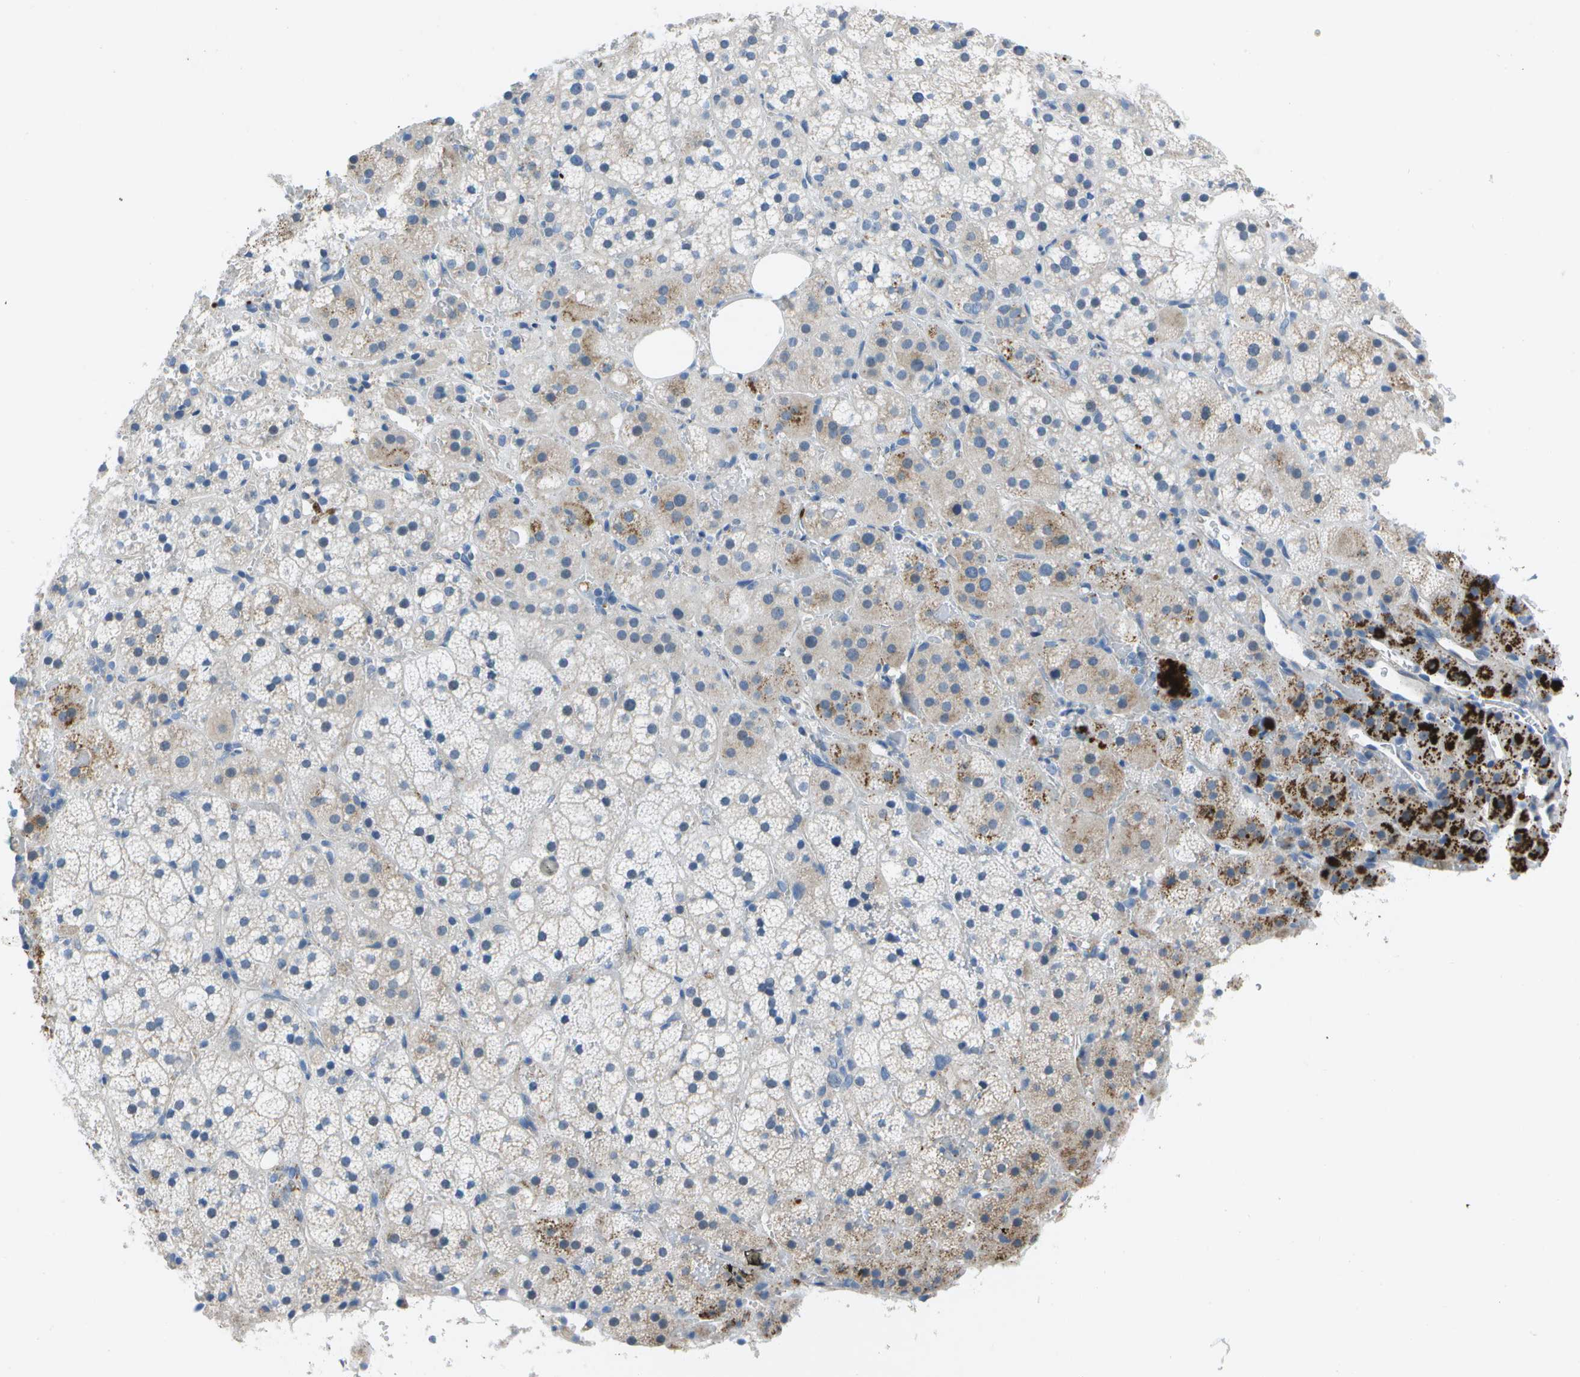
{"staining": {"intensity": "weak", "quantity": "<25%", "location": "cytoplasmic/membranous"}, "tissue": "adrenal gland", "cell_type": "Glandular cells", "image_type": "normal", "snomed": [{"axis": "morphology", "description": "Normal tissue, NOS"}, {"axis": "topography", "description": "Adrenal gland"}], "caption": "Immunohistochemical staining of benign adrenal gland reveals no significant positivity in glandular cells. Brightfield microscopy of immunohistochemistry (IHC) stained with DAB (brown) and hematoxylin (blue), captured at high magnification.", "gene": "DCT", "patient": {"sex": "female", "age": 59}}